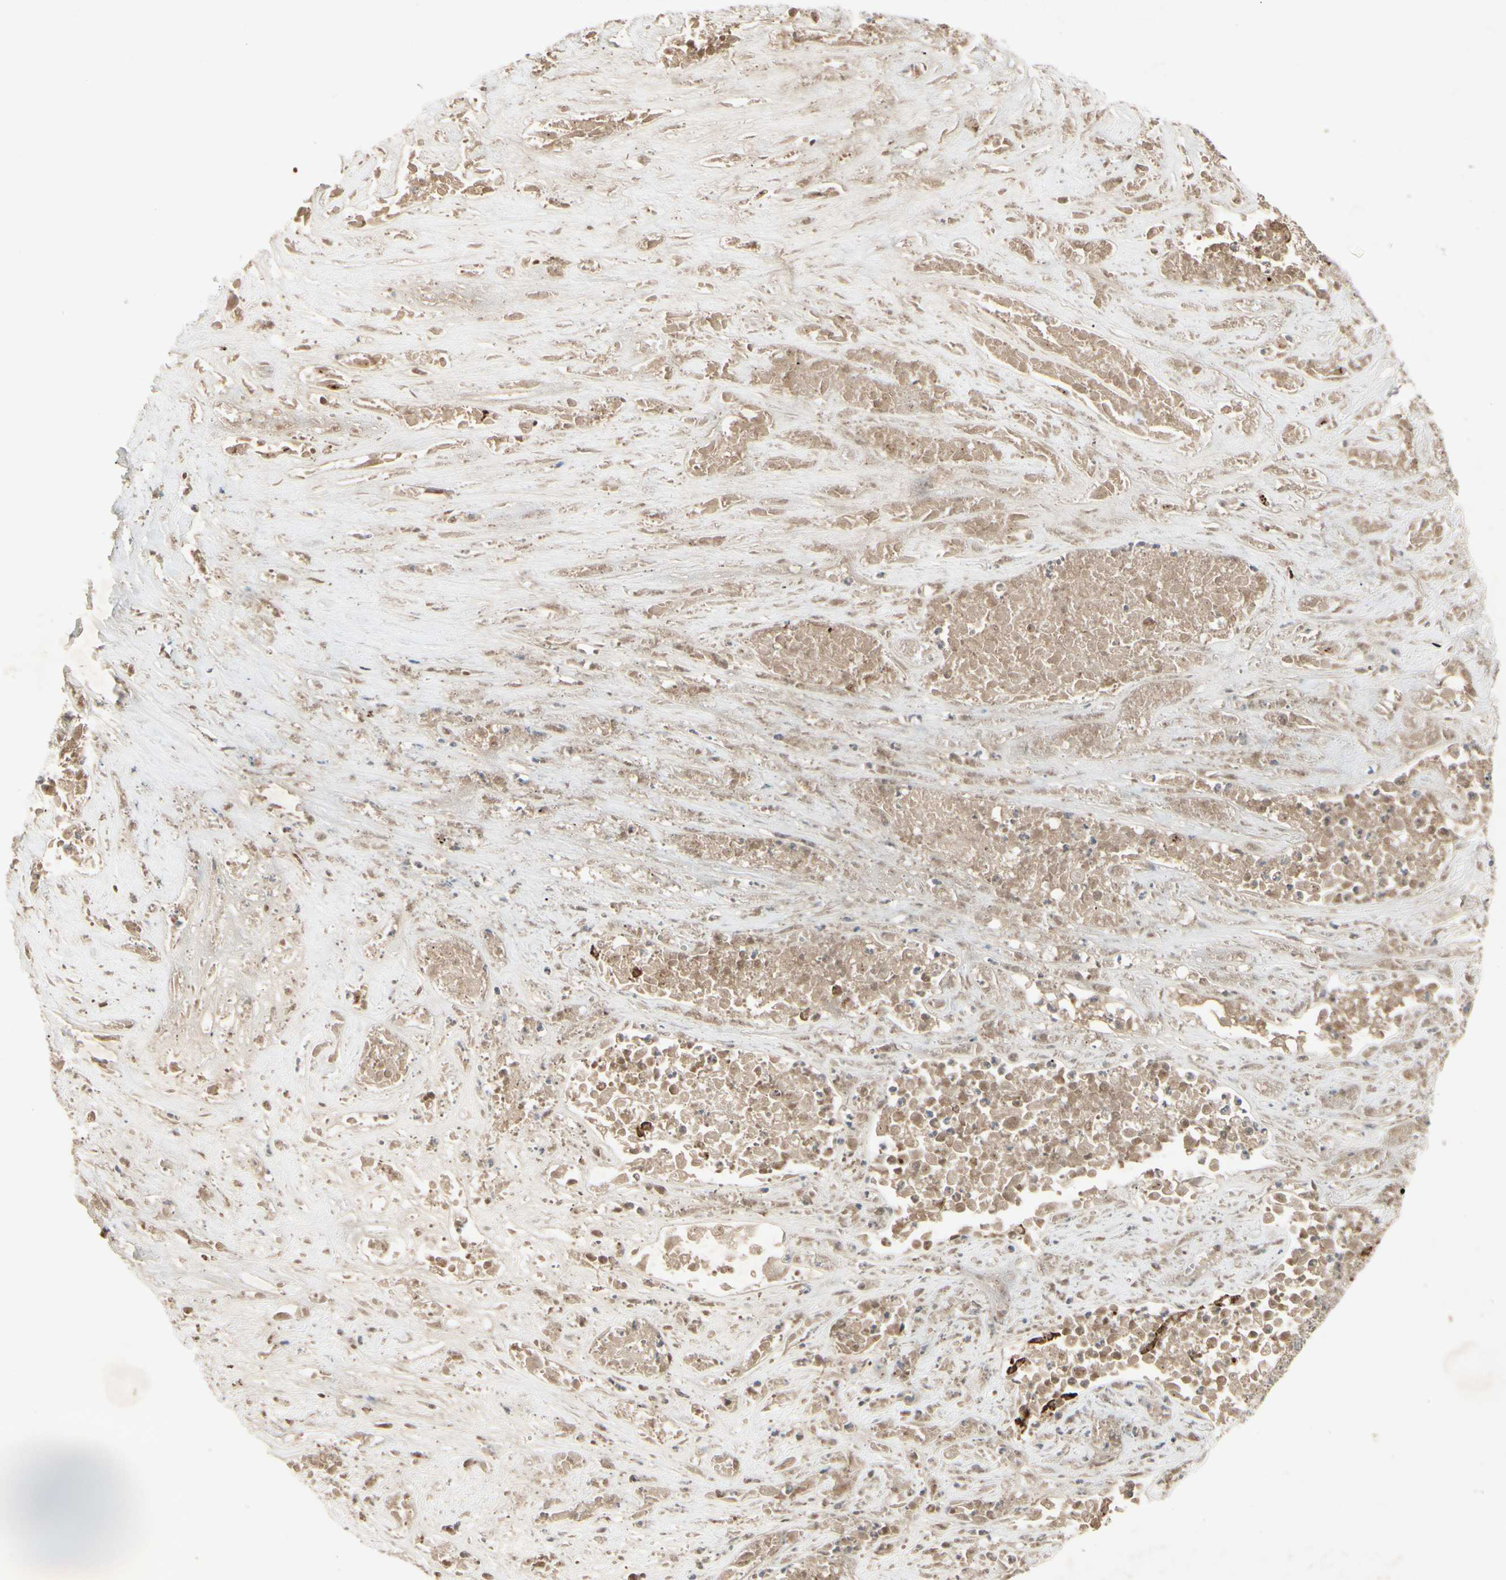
{"staining": {"intensity": "weak", "quantity": ">75%", "location": "cytoplasmic/membranous"}, "tissue": "lung cancer", "cell_type": "Tumor cells", "image_type": "cancer", "snomed": [{"axis": "morphology", "description": "Squamous cell carcinoma, NOS"}, {"axis": "topography", "description": "Lung"}], "caption": "Weak cytoplasmic/membranous staining for a protein is identified in about >75% of tumor cells of squamous cell carcinoma (lung) using immunohistochemistry (IHC).", "gene": "FHDC1", "patient": {"sex": "male", "age": 71}}